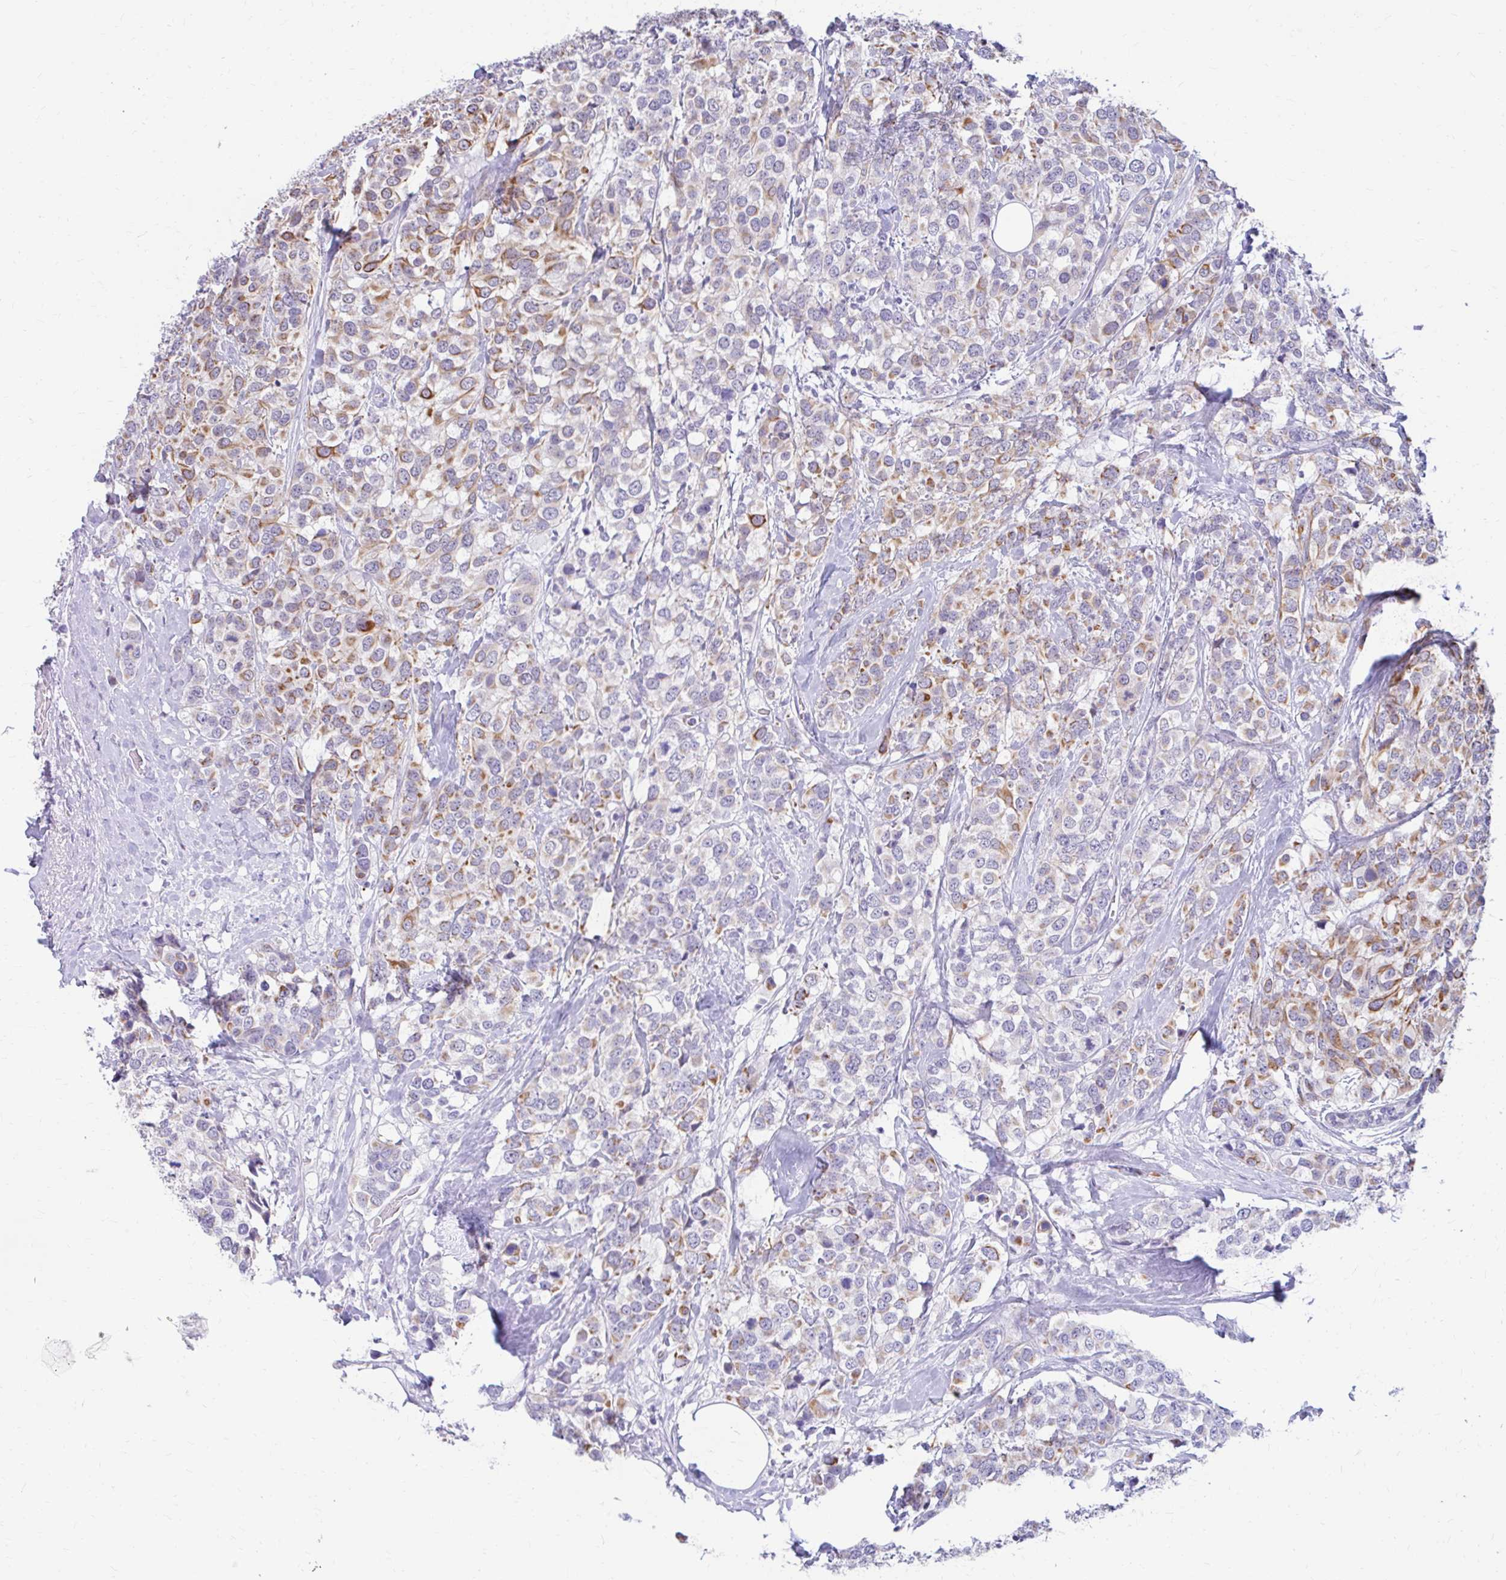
{"staining": {"intensity": "moderate", "quantity": "25%-75%", "location": "cytoplasmic/membranous"}, "tissue": "breast cancer", "cell_type": "Tumor cells", "image_type": "cancer", "snomed": [{"axis": "morphology", "description": "Lobular carcinoma"}, {"axis": "topography", "description": "Breast"}], "caption": "Breast lobular carcinoma stained with DAB (3,3'-diaminobenzidine) immunohistochemistry (IHC) exhibits medium levels of moderate cytoplasmic/membranous expression in approximately 25%-75% of tumor cells.", "gene": "RGS16", "patient": {"sex": "female", "age": 59}}